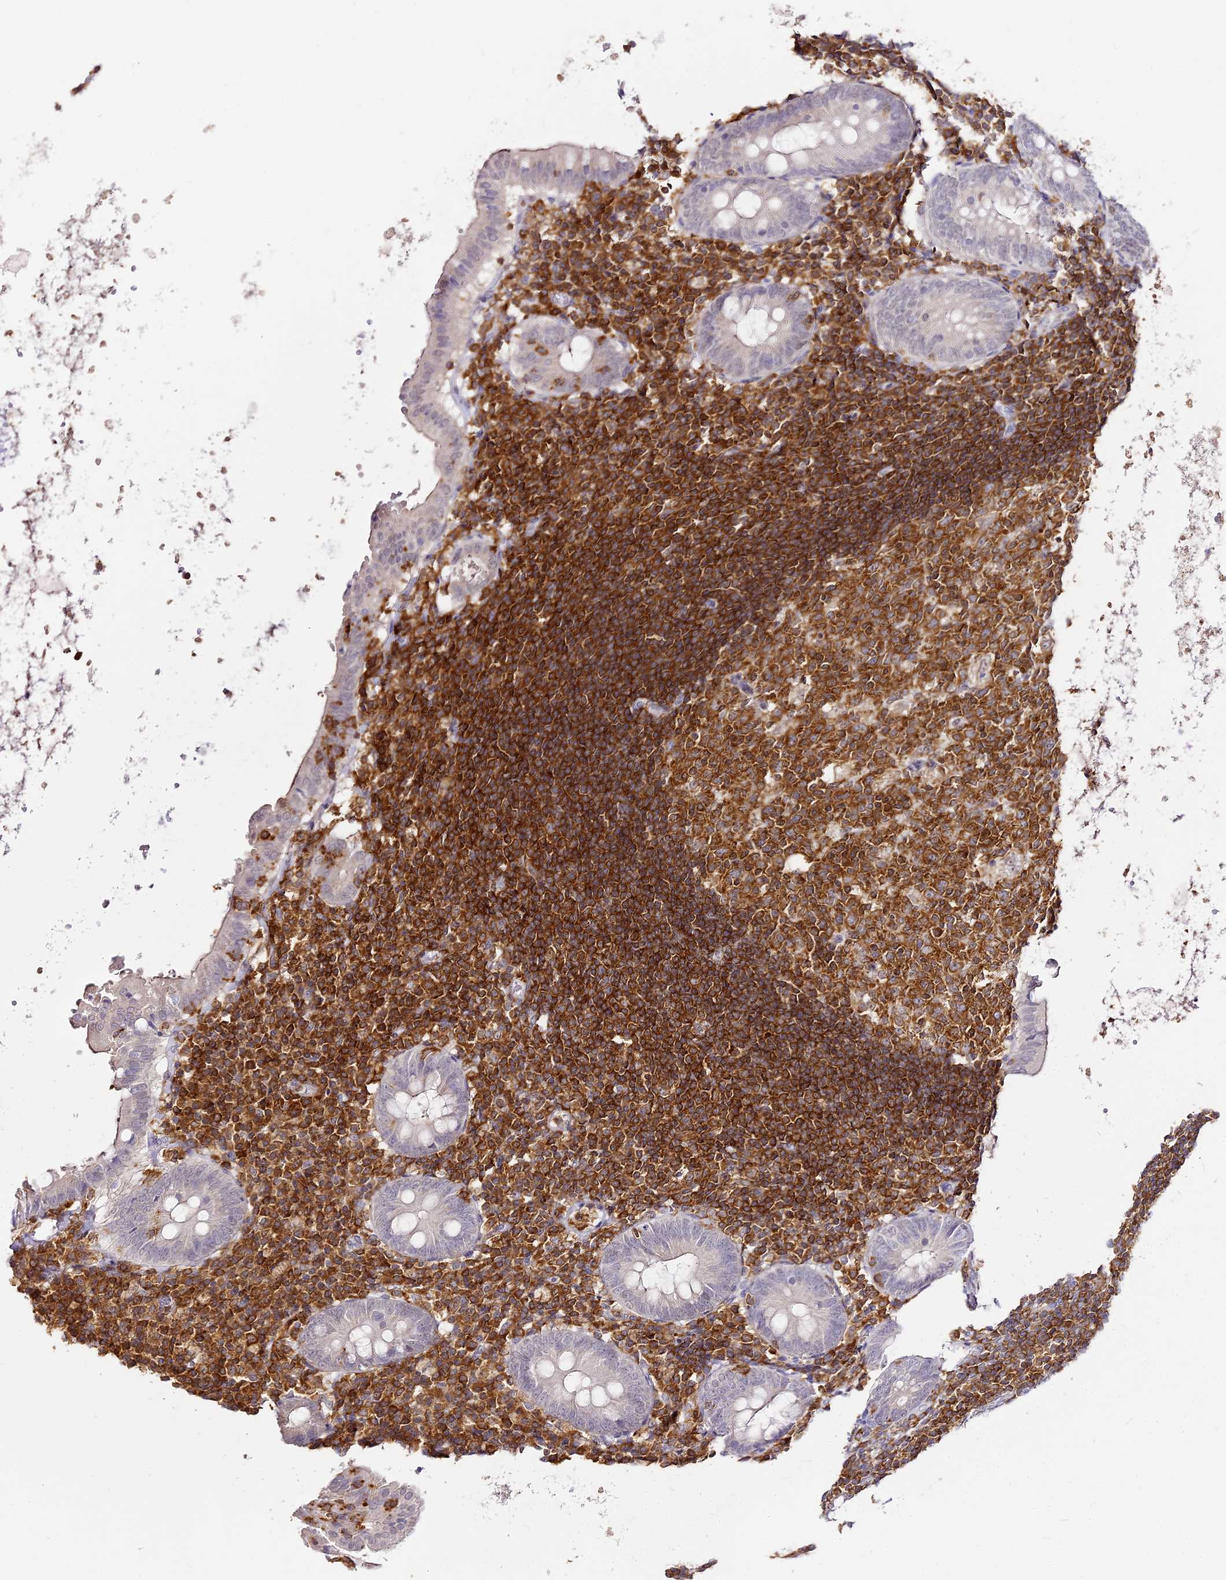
{"staining": {"intensity": "negative", "quantity": "none", "location": "none"}, "tissue": "appendix", "cell_type": "Glandular cells", "image_type": "normal", "snomed": [{"axis": "morphology", "description": "Normal tissue, NOS"}, {"axis": "topography", "description": "Appendix"}], "caption": "Histopathology image shows no protein positivity in glandular cells of unremarkable appendix.", "gene": "DOCK2", "patient": {"sex": "female", "age": 54}}